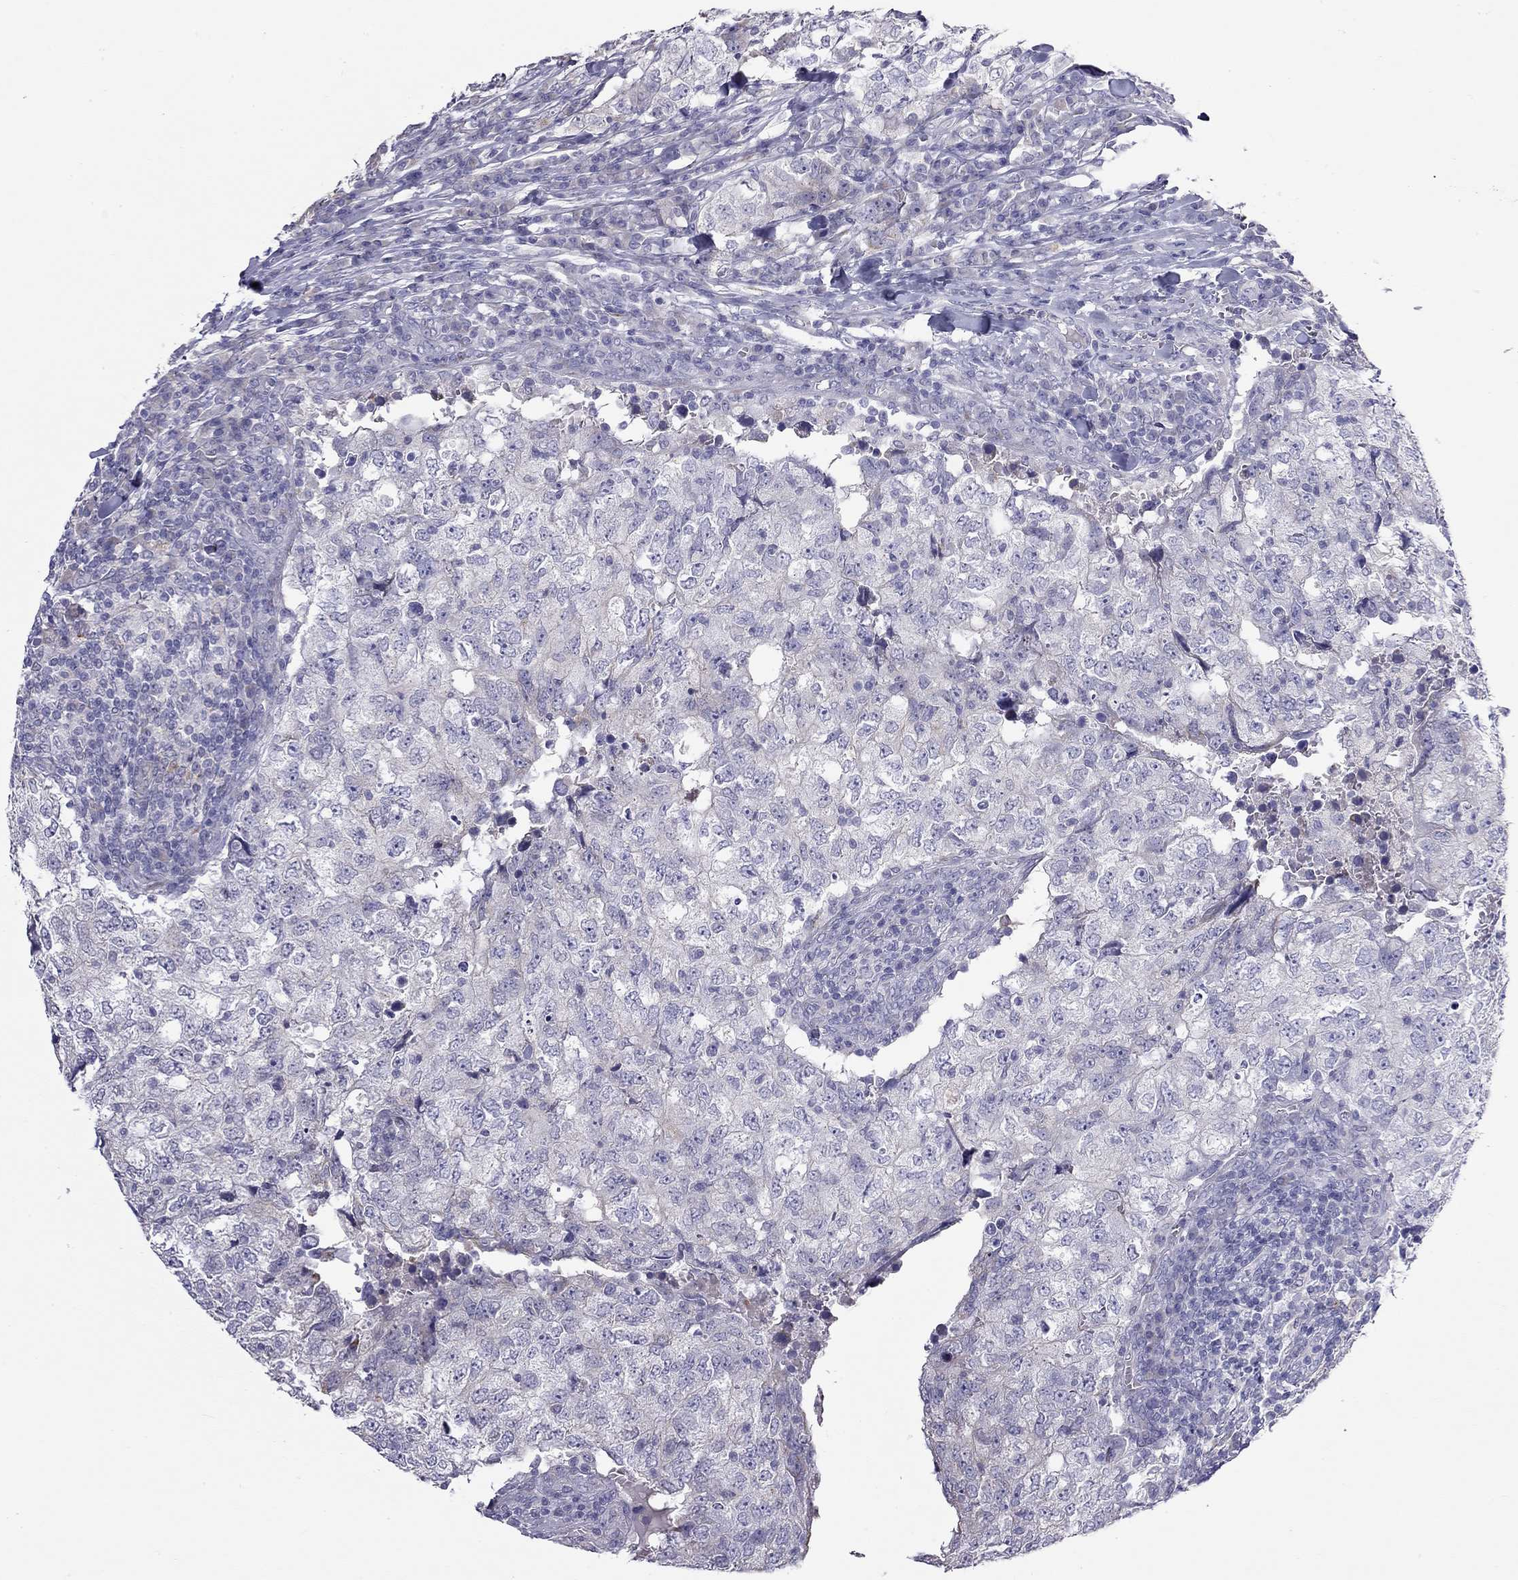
{"staining": {"intensity": "negative", "quantity": "none", "location": "none"}, "tissue": "breast cancer", "cell_type": "Tumor cells", "image_type": "cancer", "snomed": [{"axis": "morphology", "description": "Duct carcinoma"}, {"axis": "topography", "description": "Breast"}], "caption": "IHC of breast infiltrating ductal carcinoma shows no expression in tumor cells. (Brightfield microscopy of DAB IHC at high magnification).", "gene": "CPNE4", "patient": {"sex": "female", "age": 30}}